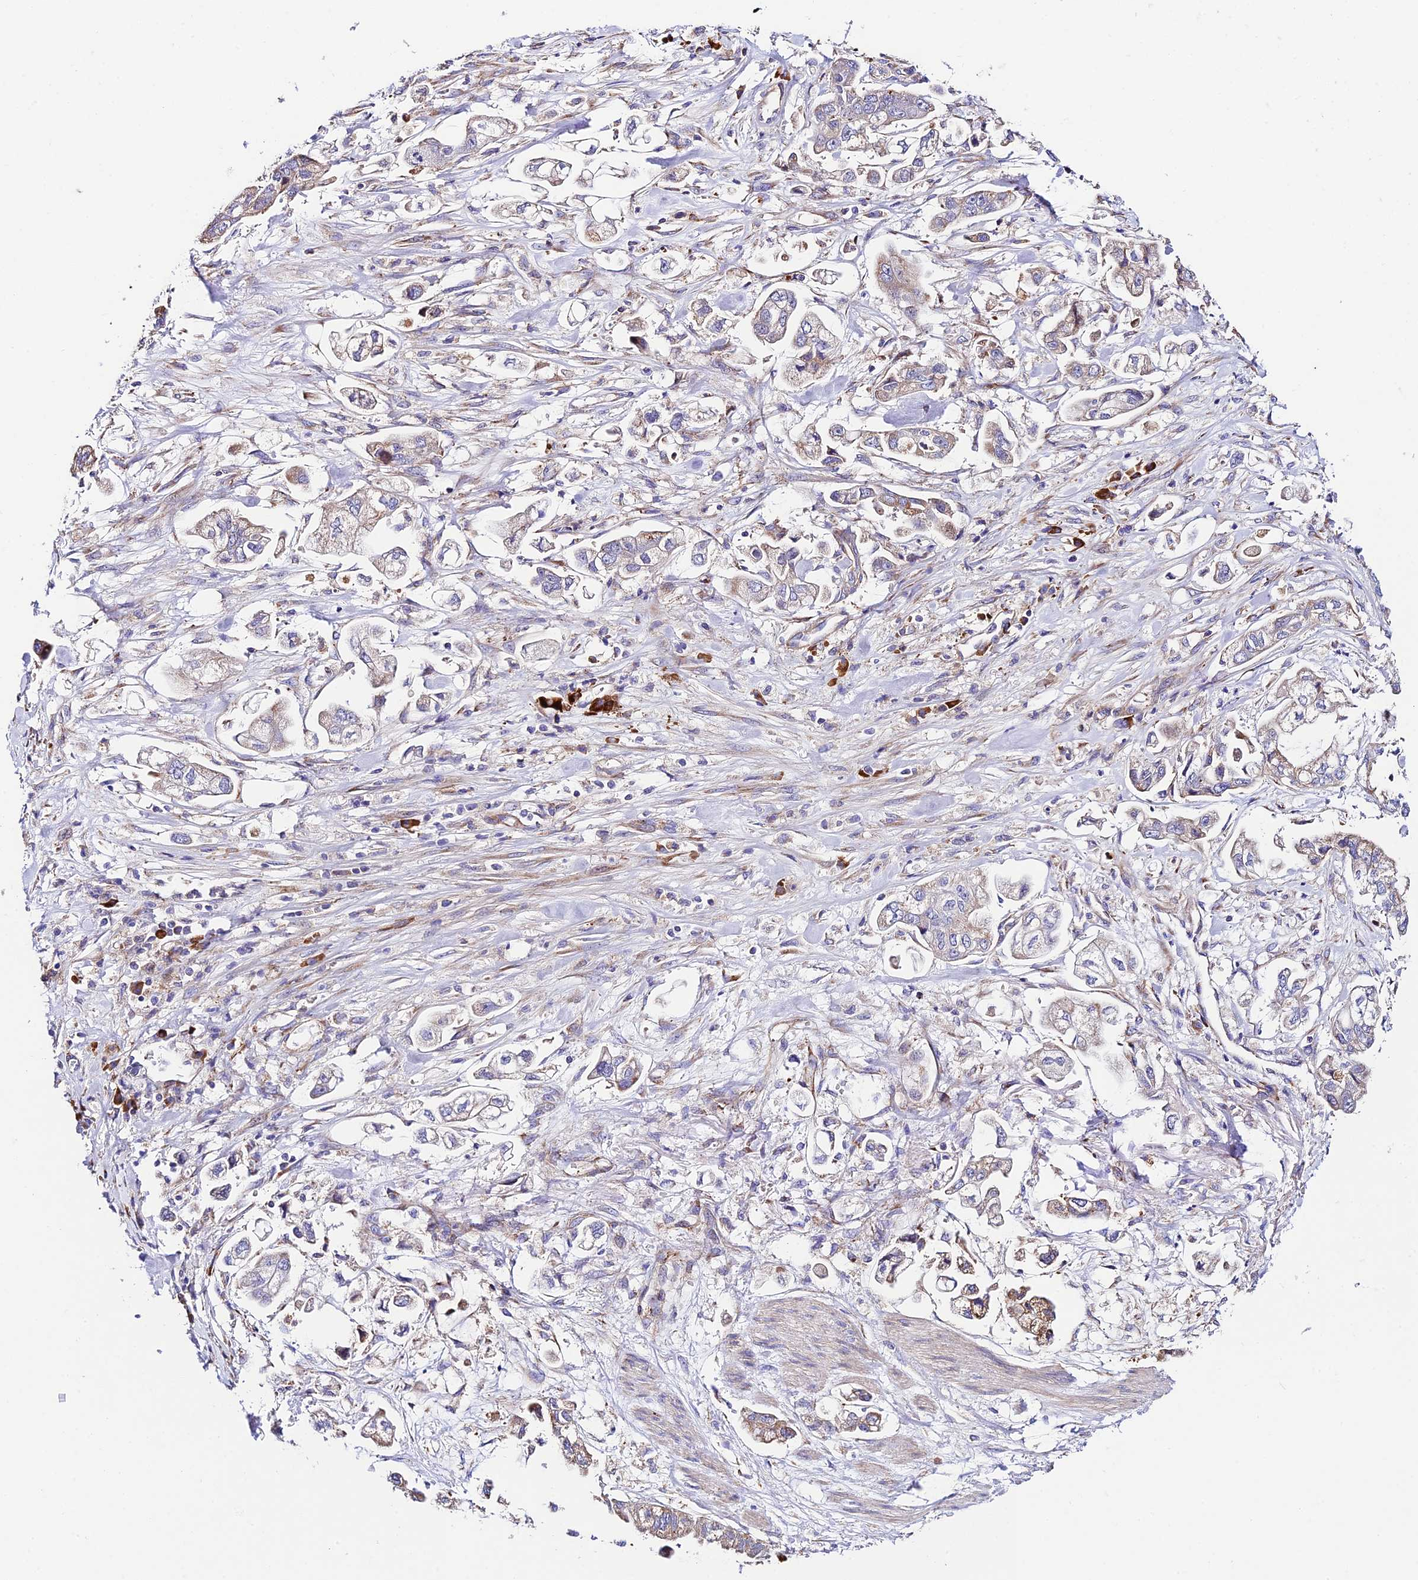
{"staining": {"intensity": "moderate", "quantity": "25%-75%", "location": "cytoplasmic/membranous"}, "tissue": "stomach cancer", "cell_type": "Tumor cells", "image_type": "cancer", "snomed": [{"axis": "morphology", "description": "Adenocarcinoma, NOS"}, {"axis": "topography", "description": "Stomach"}], "caption": "Immunohistochemical staining of stomach adenocarcinoma displays medium levels of moderate cytoplasmic/membranous protein staining in about 25%-75% of tumor cells.", "gene": "VPS13C", "patient": {"sex": "male", "age": 62}}